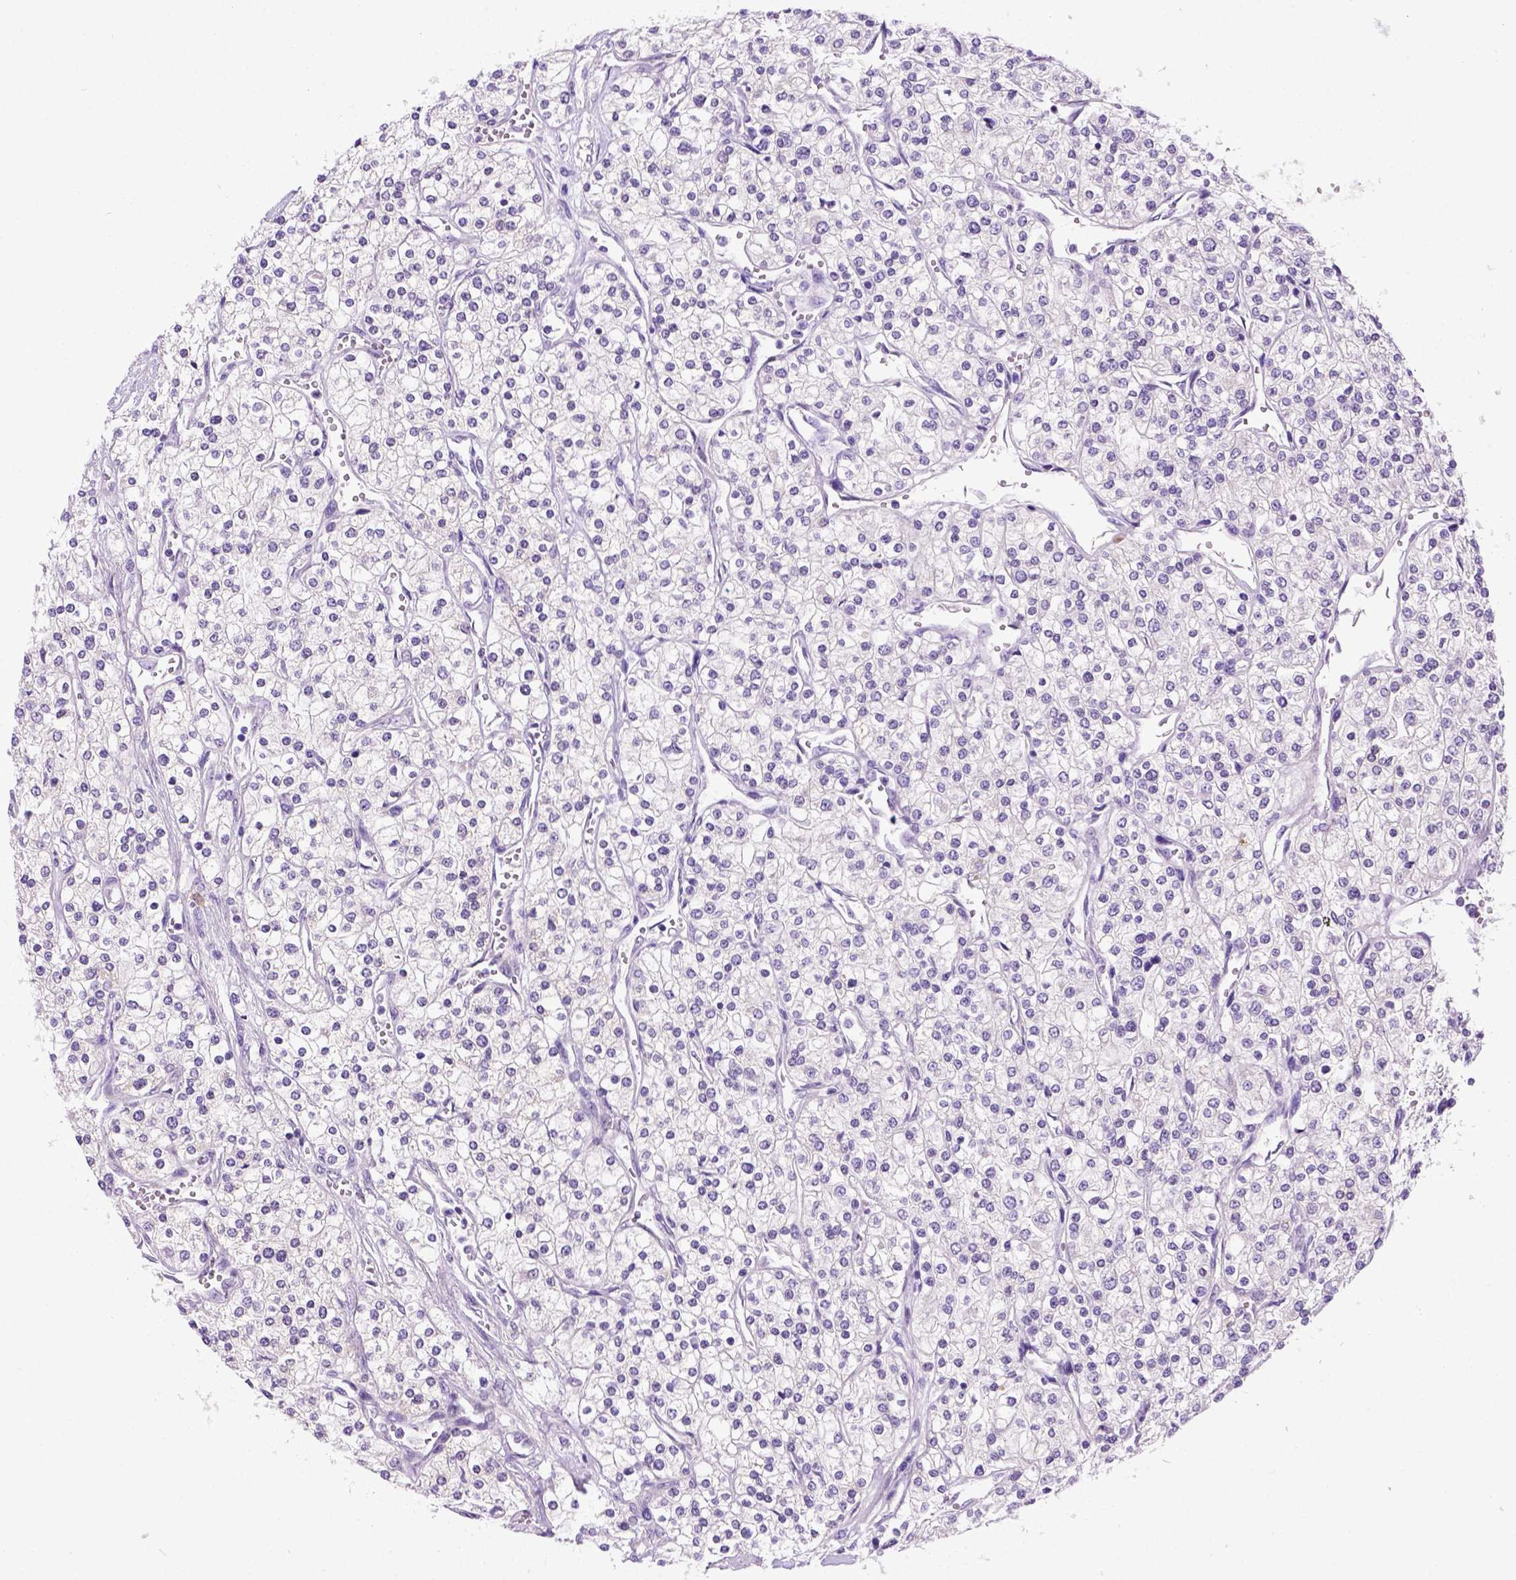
{"staining": {"intensity": "negative", "quantity": "none", "location": "none"}, "tissue": "renal cancer", "cell_type": "Tumor cells", "image_type": "cancer", "snomed": [{"axis": "morphology", "description": "Adenocarcinoma, NOS"}, {"axis": "topography", "description": "Kidney"}], "caption": "Tumor cells show no significant positivity in renal cancer. Brightfield microscopy of immunohistochemistry stained with DAB (3,3'-diaminobenzidine) (brown) and hematoxylin (blue), captured at high magnification.", "gene": "NEK5", "patient": {"sex": "male", "age": 80}}